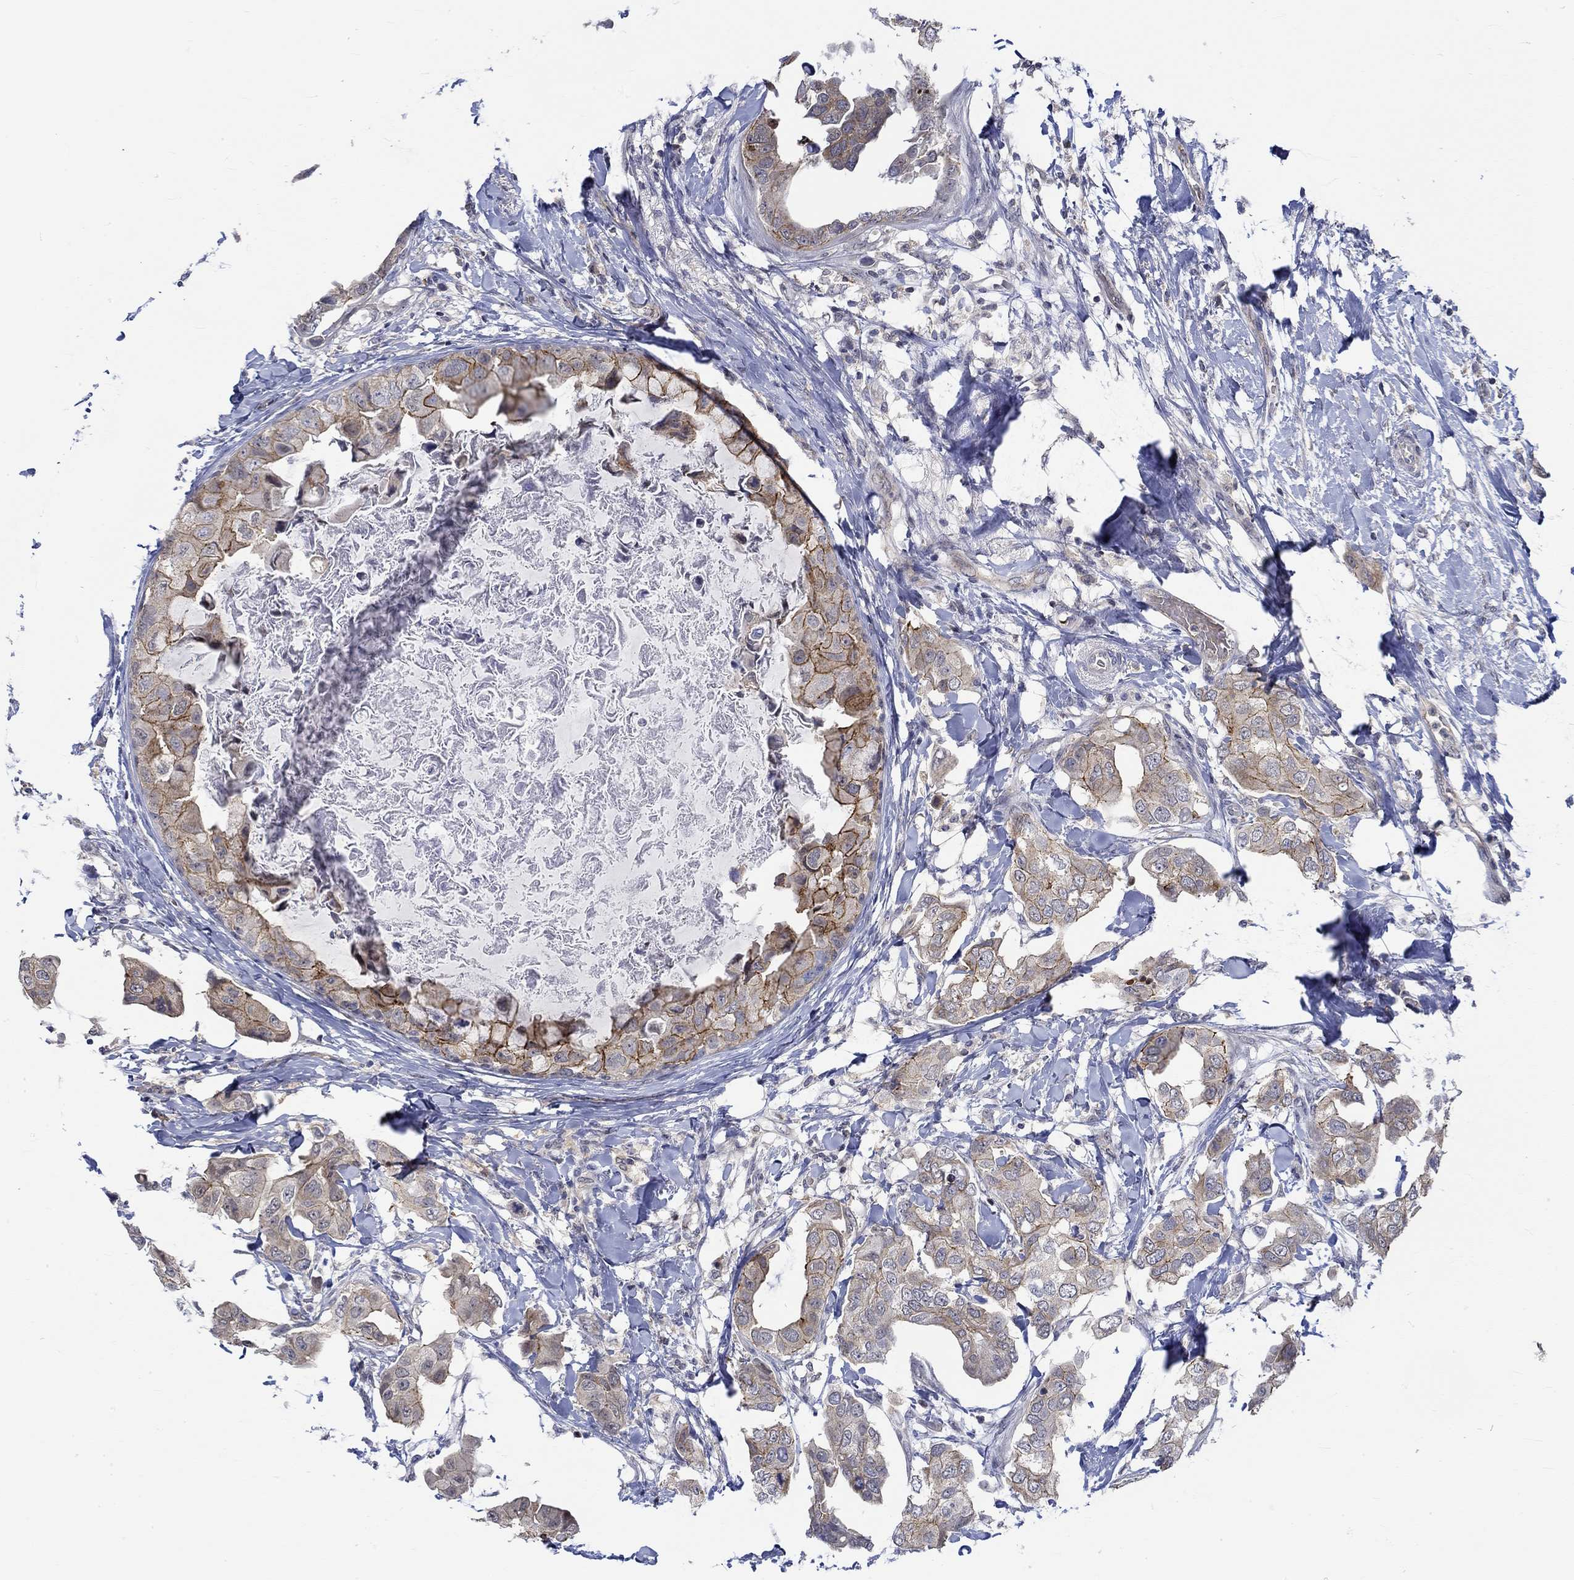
{"staining": {"intensity": "strong", "quantity": "25%-75%", "location": "cytoplasmic/membranous"}, "tissue": "breast cancer", "cell_type": "Tumor cells", "image_type": "cancer", "snomed": [{"axis": "morphology", "description": "Normal tissue, NOS"}, {"axis": "morphology", "description": "Duct carcinoma"}, {"axis": "topography", "description": "Breast"}], "caption": "The image reveals immunohistochemical staining of breast cancer (invasive ductal carcinoma). There is strong cytoplasmic/membranous staining is appreciated in about 25%-75% of tumor cells.", "gene": "WASF1", "patient": {"sex": "female", "age": 40}}